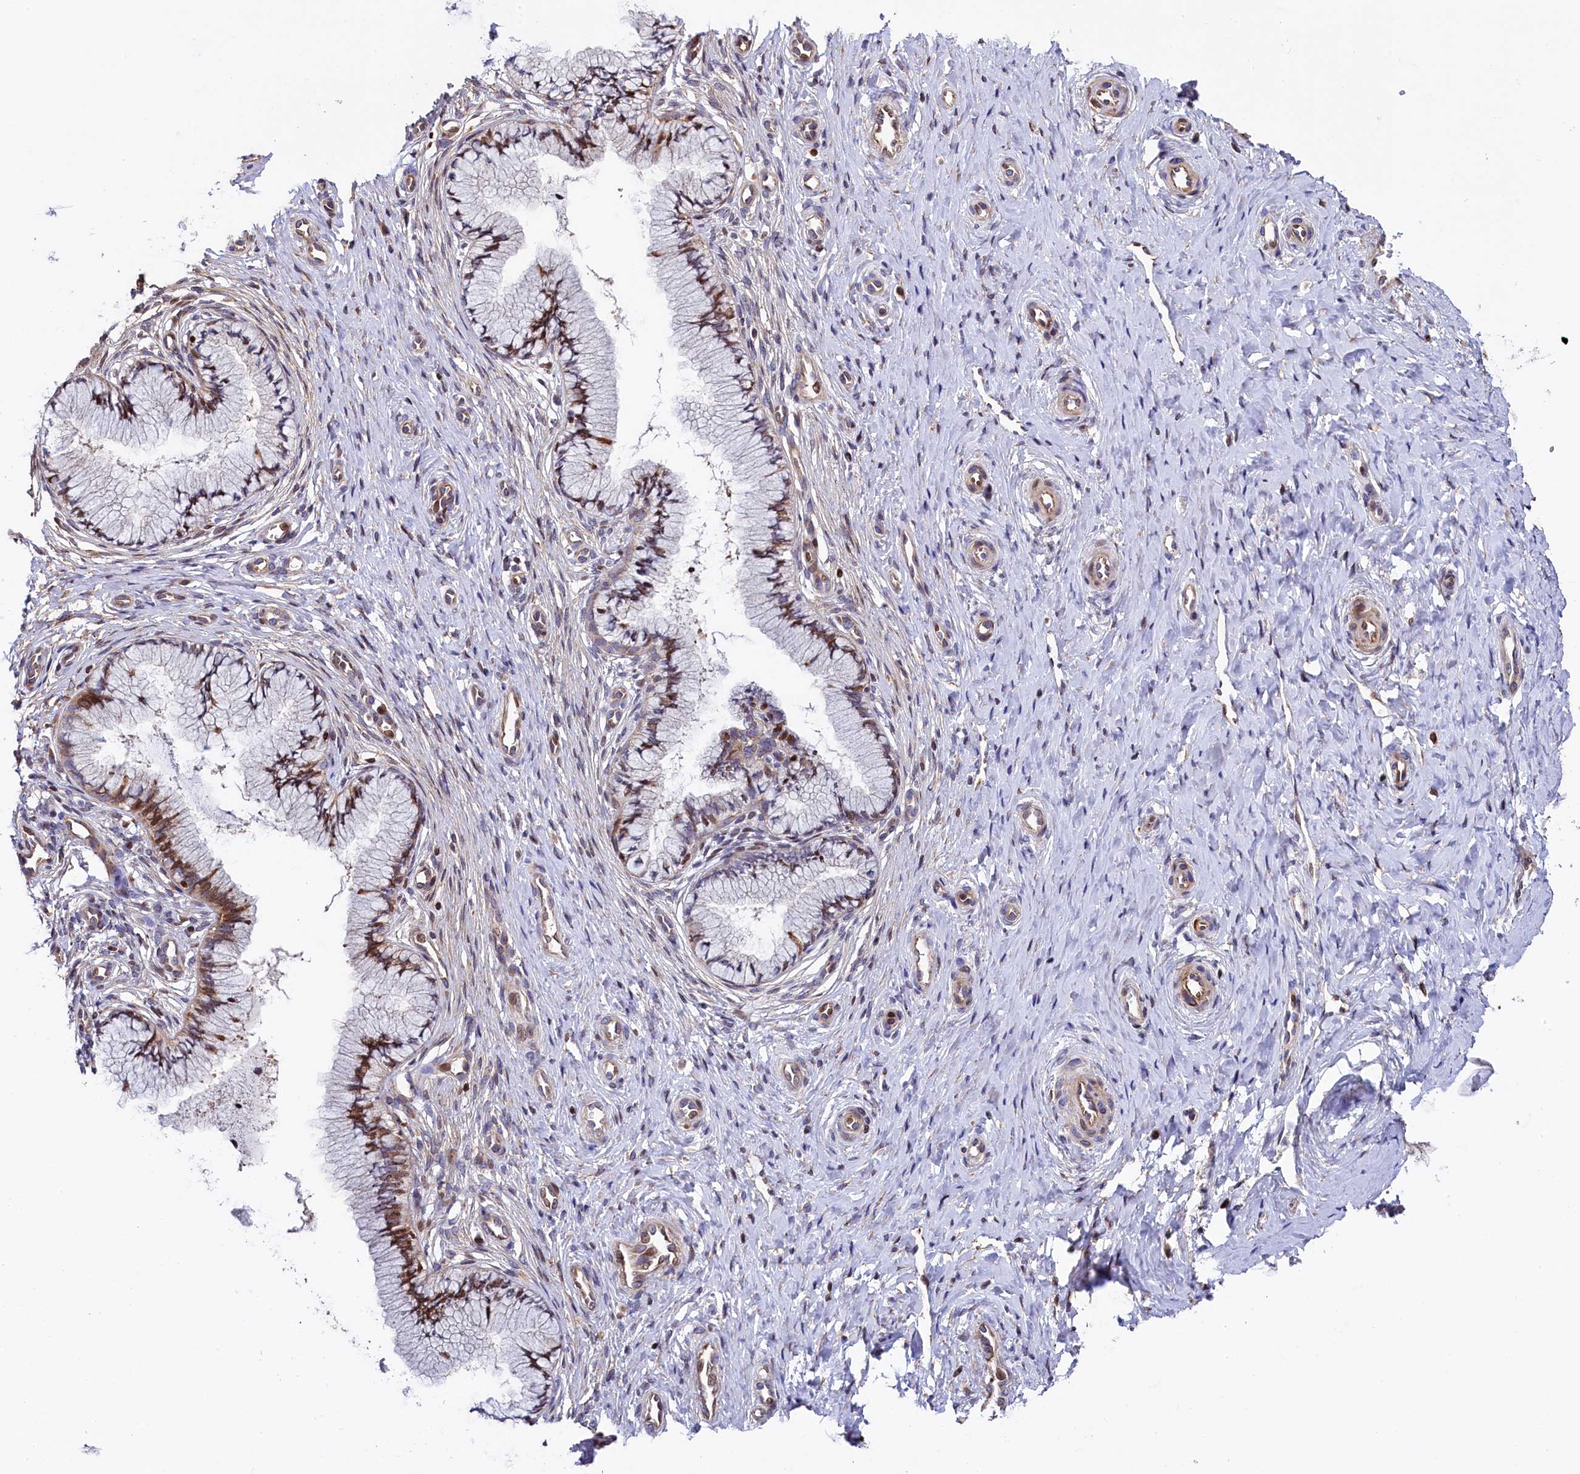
{"staining": {"intensity": "moderate", "quantity": ">75%", "location": "nuclear"}, "tissue": "cervix", "cell_type": "Glandular cells", "image_type": "normal", "snomed": [{"axis": "morphology", "description": "Normal tissue, NOS"}, {"axis": "topography", "description": "Cervix"}], "caption": "Approximately >75% of glandular cells in normal cervix display moderate nuclear protein staining as visualized by brown immunohistochemical staining.", "gene": "TGDS", "patient": {"sex": "female", "age": 36}}